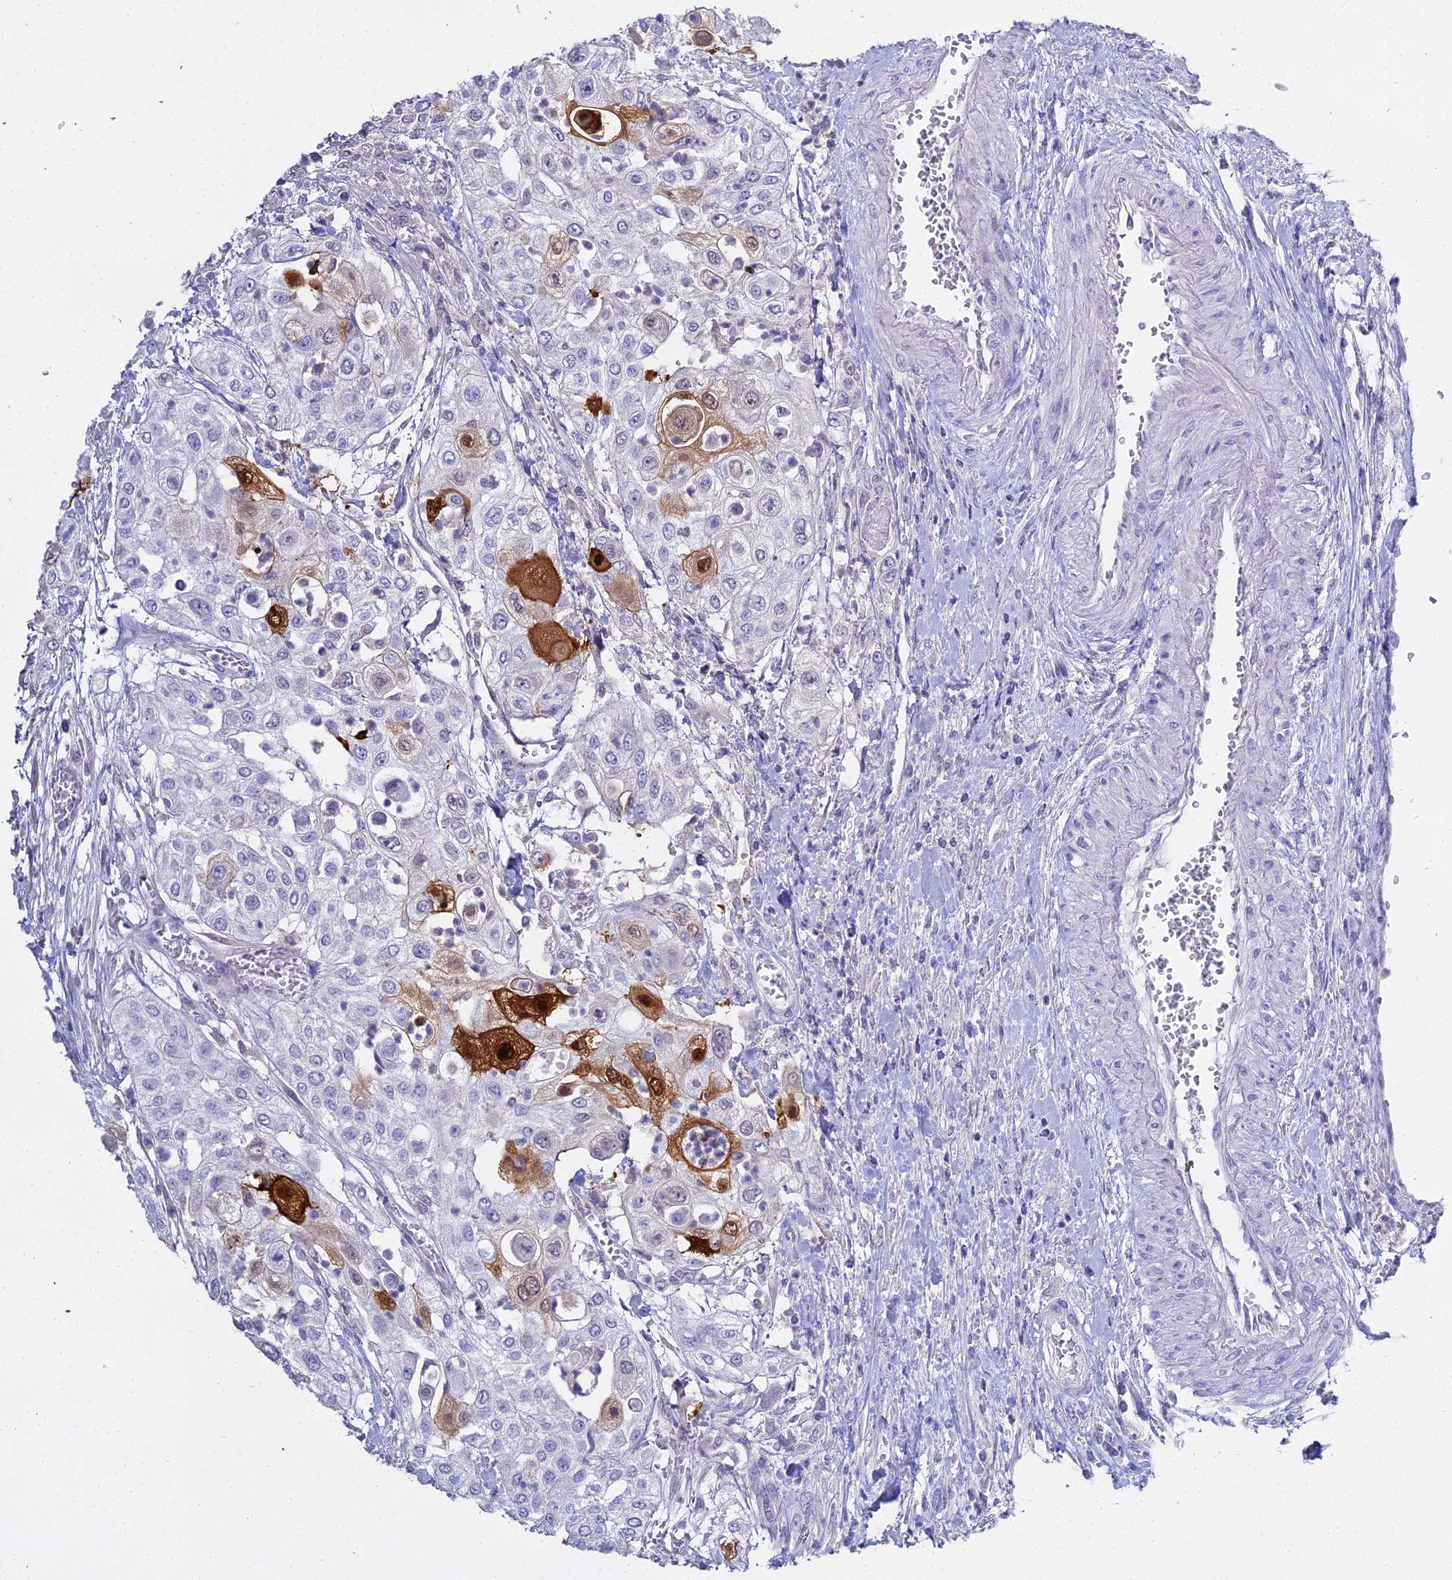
{"staining": {"intensity": "strong", "quantity": "<25%", "location": "cytoplasmic/membranous,nuclear"}, "tissue": "urothelial cancer", "cell_type": "Tumor cells", "image_type": "cancer", "snomed": [{"axis": "morphology", "description": "Urothelial carcinoma, High grade"}, {"axis": "topography", "description": "Urinary bladder"}], "caption": "Human urothelial cancer stained with a protein marker displays strong staining in tumor cells.", "gene": "S100A7", "patient": {"sex": "female", "age": 79}}